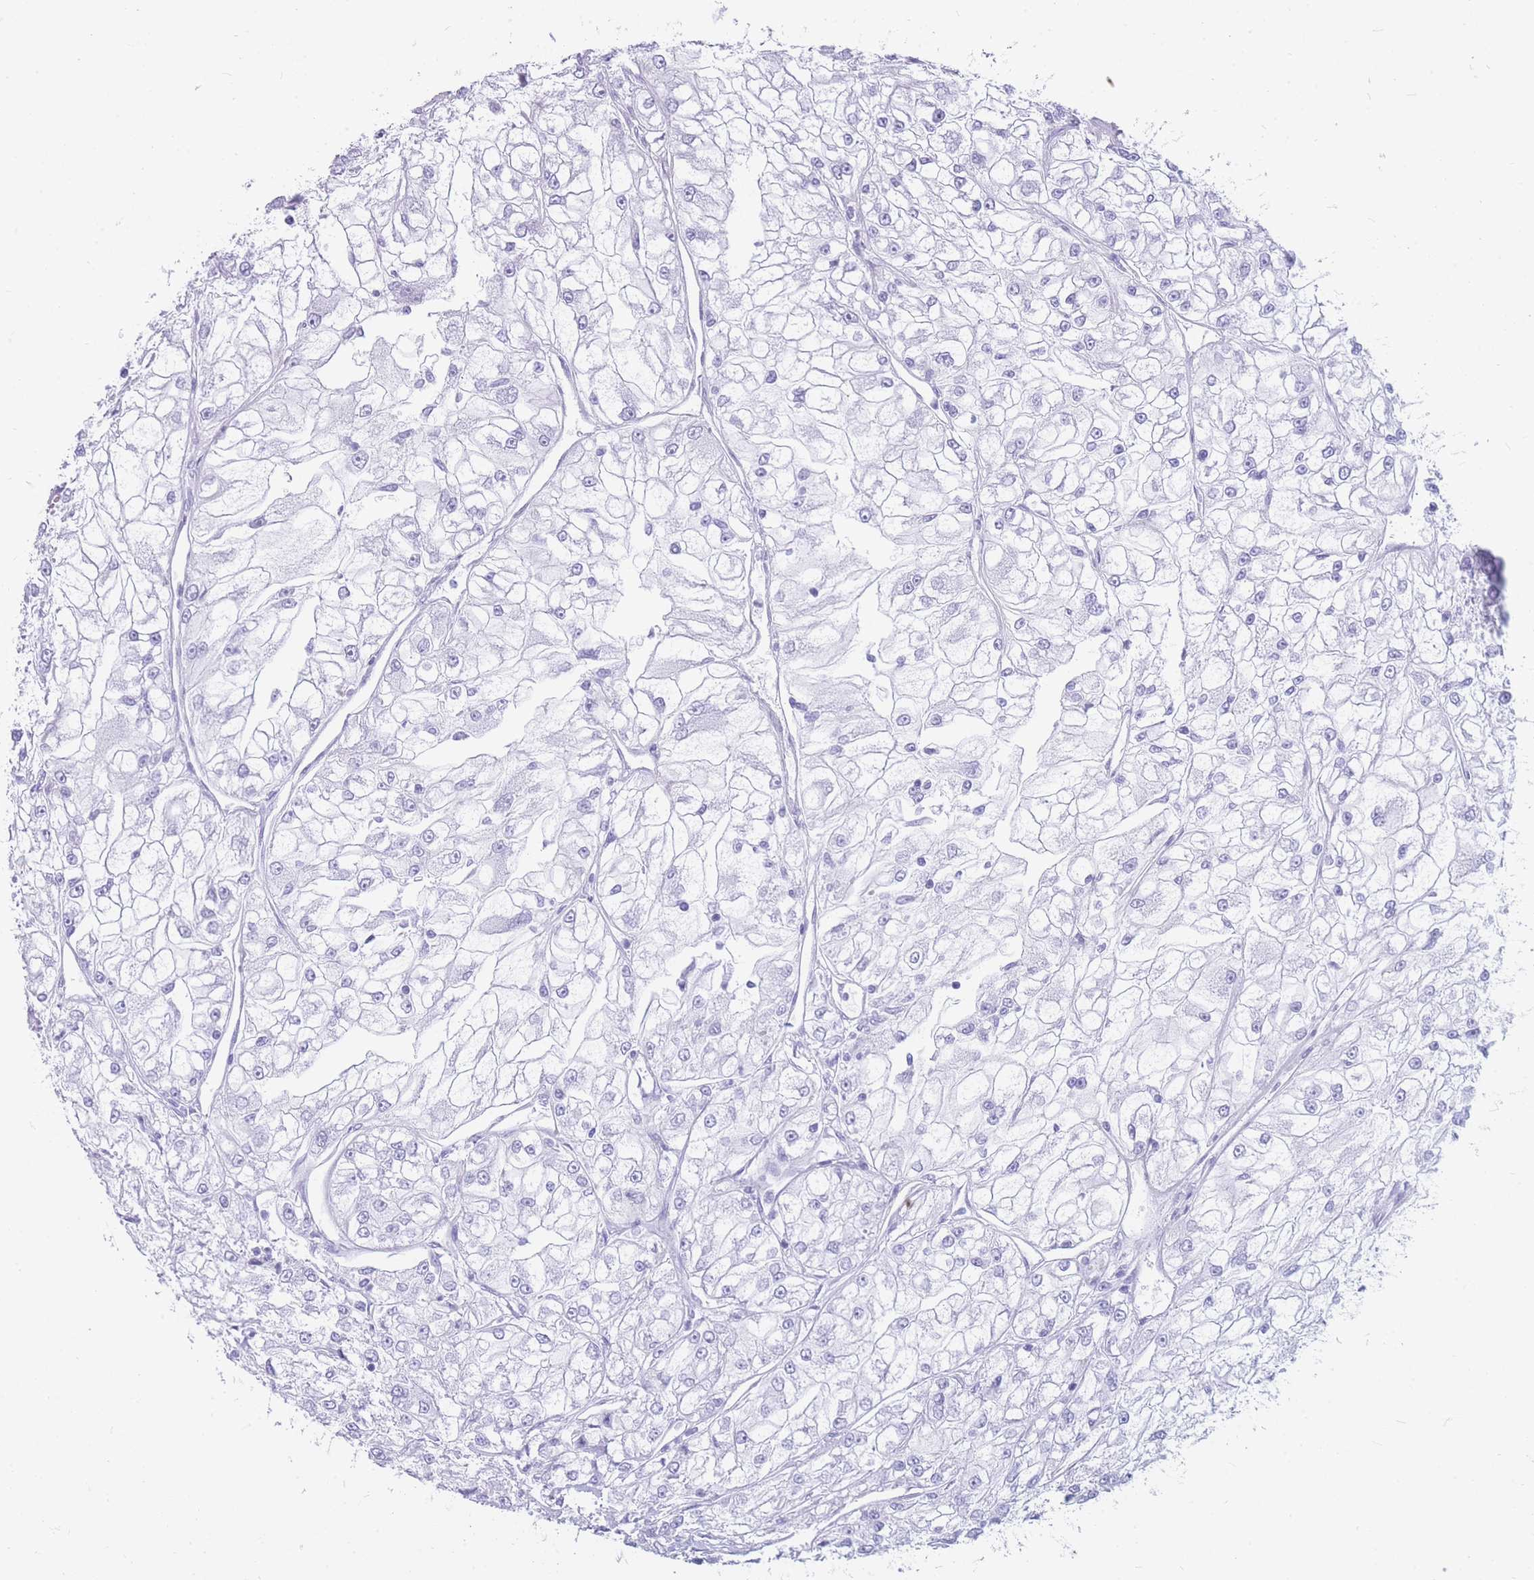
{"staining": {"intensity": "negative", "quantity": "none", "location": "none"}, "tissue": "renal cancer", "cell_type": "Tumor cells", "image_type": "cancer", "snomed": [{"axis": "morphology", "description": "Adenocarcinoma, NOS"}, {"axis": "topography", "description": "Kidney"}], "caption": "Image shows no protein staining in tumor cells of renal cancer (adenocarcinoma) tissue.", "gene": "MTSS2", "patient": {"sex": "female", "age": 72}}